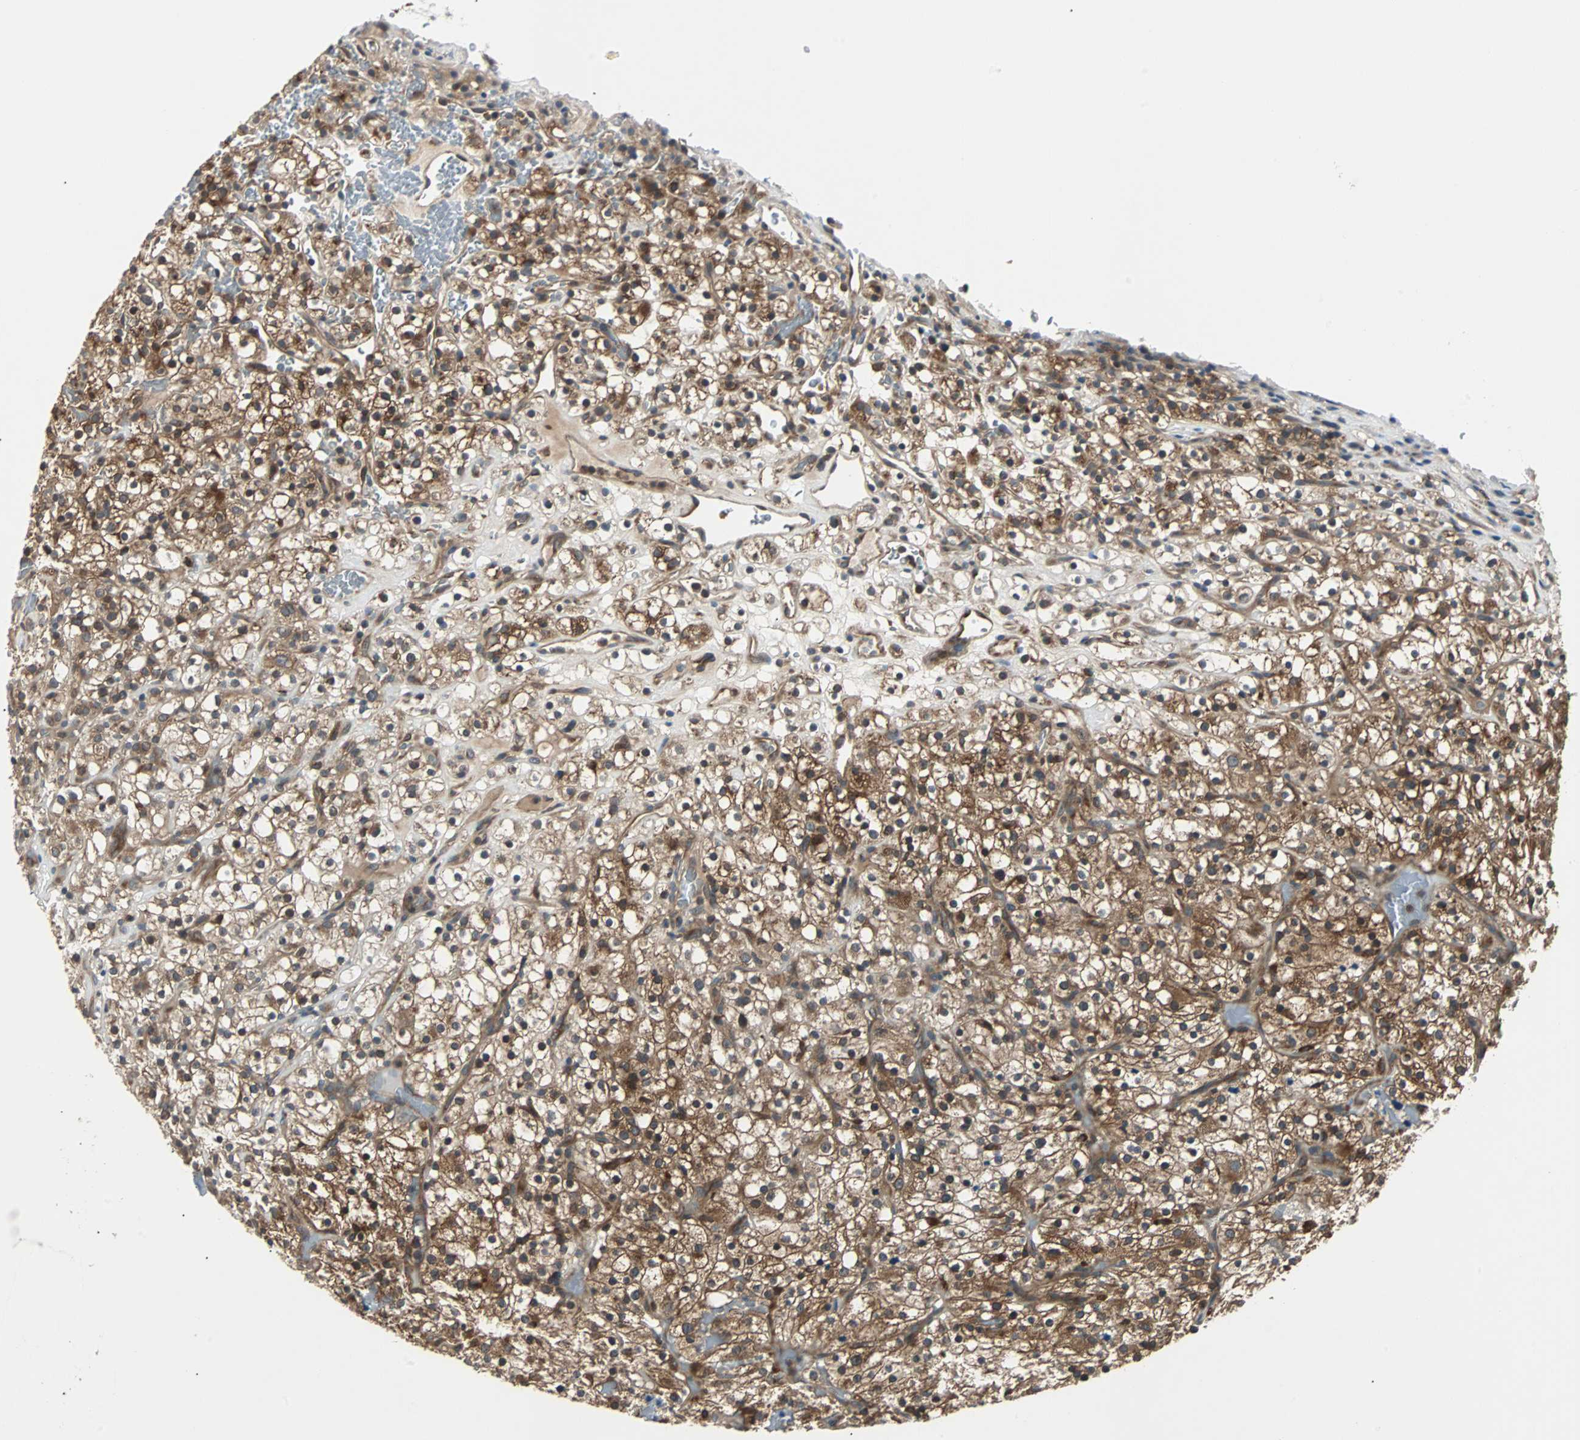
{"staining": {"intensity": "moderate", "quantity": ">75%", "location": "cytoplasmic/membranous"}, "tissue": "renal cancer", "cell_type": "Tumor cells", "image_type": "cancer", "snomed": [{"axis": "morphology", "description": "Normal tissue, NOS"}, {"axis": "morphology", "description": "Adenocarcinoma, NOS"}, {"axis": "topography", "description": "Kidney"}], "caption": "Protein expression analysis of renal cancer (adenocarcinoma) shows moderate cytoplasmic/membranous positivity in about >75% of tumor cells.", "gene": "ARF1", "patient": {"sex": "female", "age": 72}}